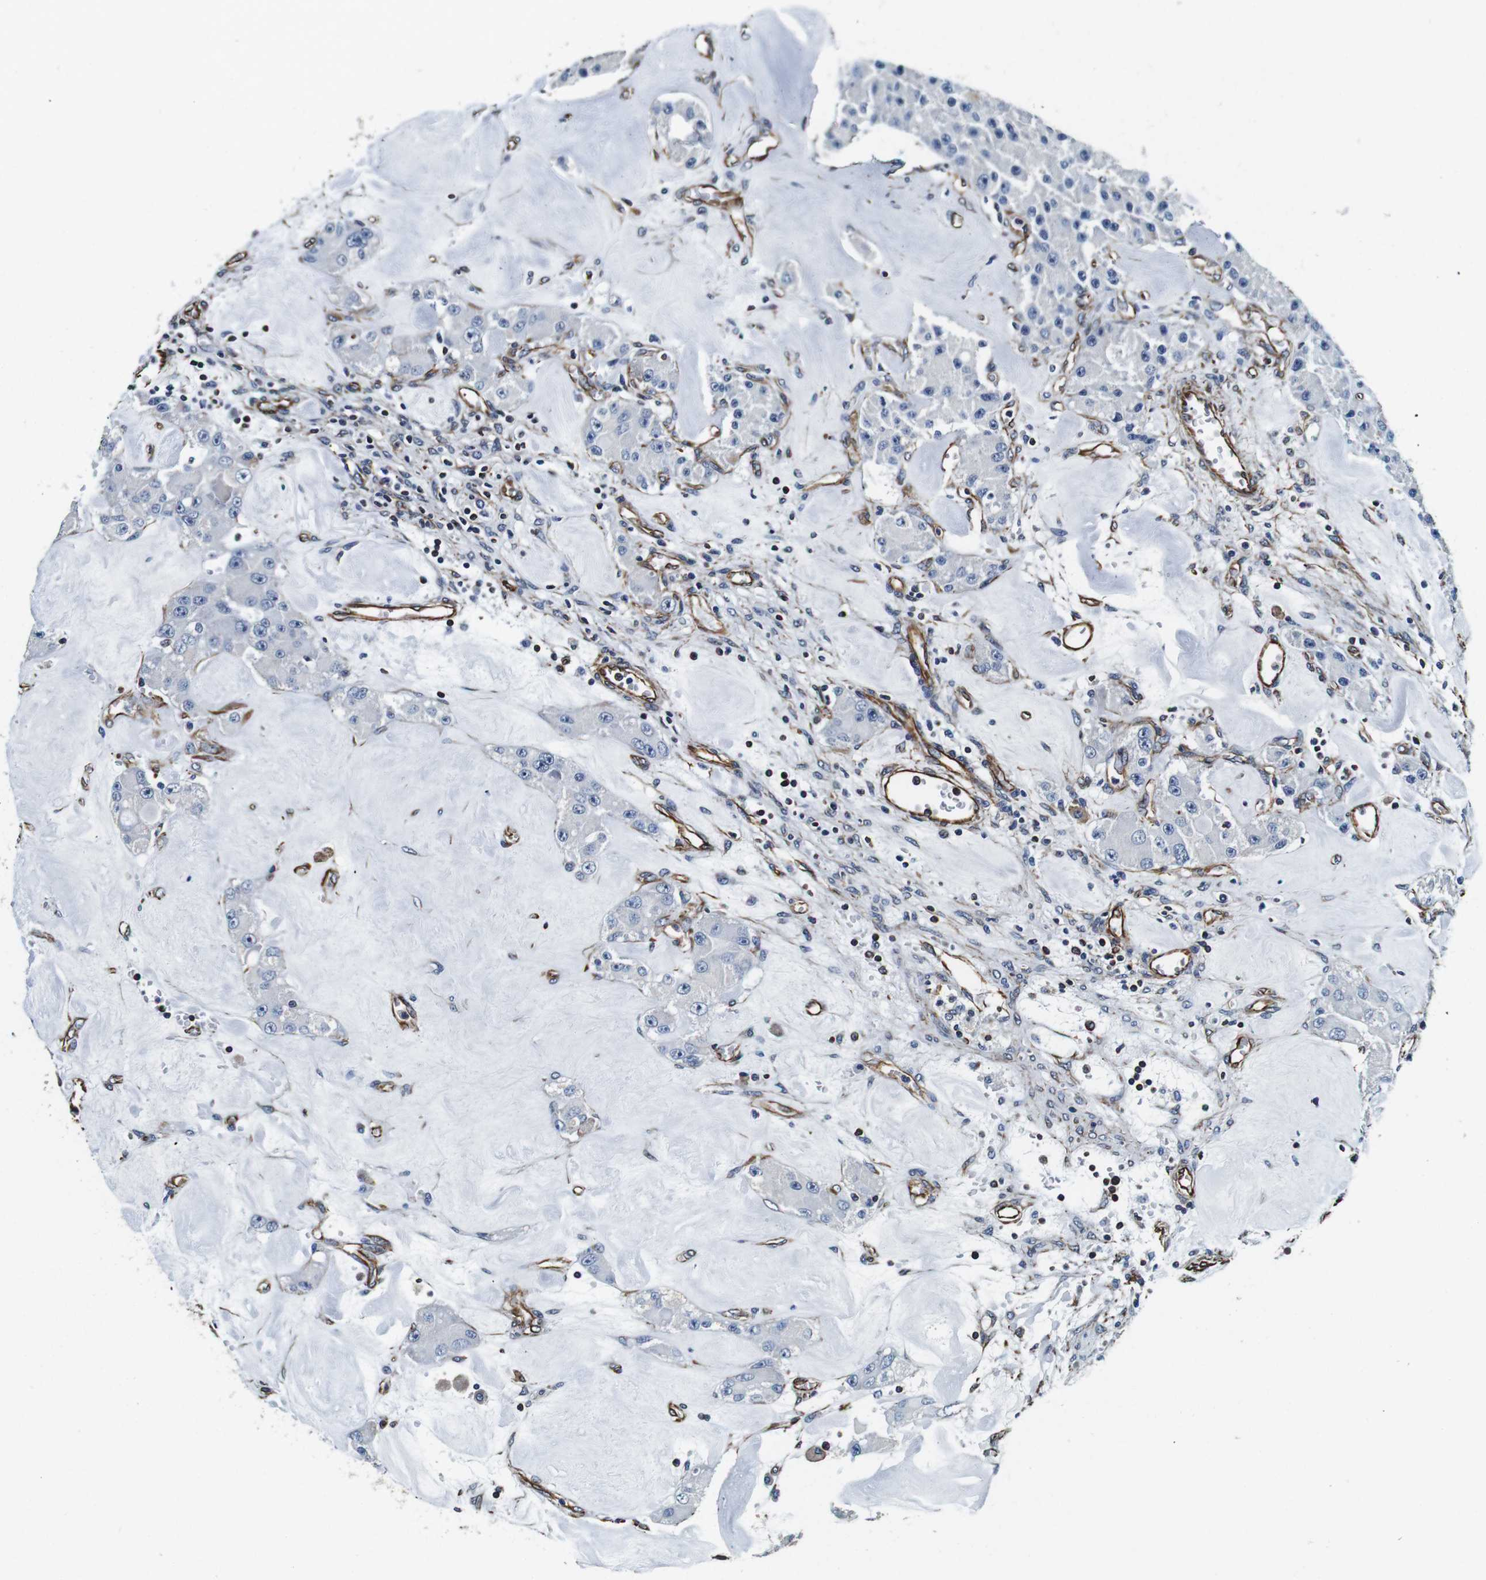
{"staining": {"intensity": "negative", "quantity": "none", "location": "none"}, "tissue": "carcinoid", "cell_type": "Tumor cells", "image_type": "cancer", "snomed": [{"axis": "morphology", "description": "Carcinoid, malignant, NOS"}, {"axis": "topography", "description": "Pancreas"}], "caption": "IHC photomicrograph of neoplastic tissue: malignant carcinoid stained with DAB displays no significant protein expression in tumor cells.", "gene": "GJE1", "patient": {"sex": "male", "age": 41}}